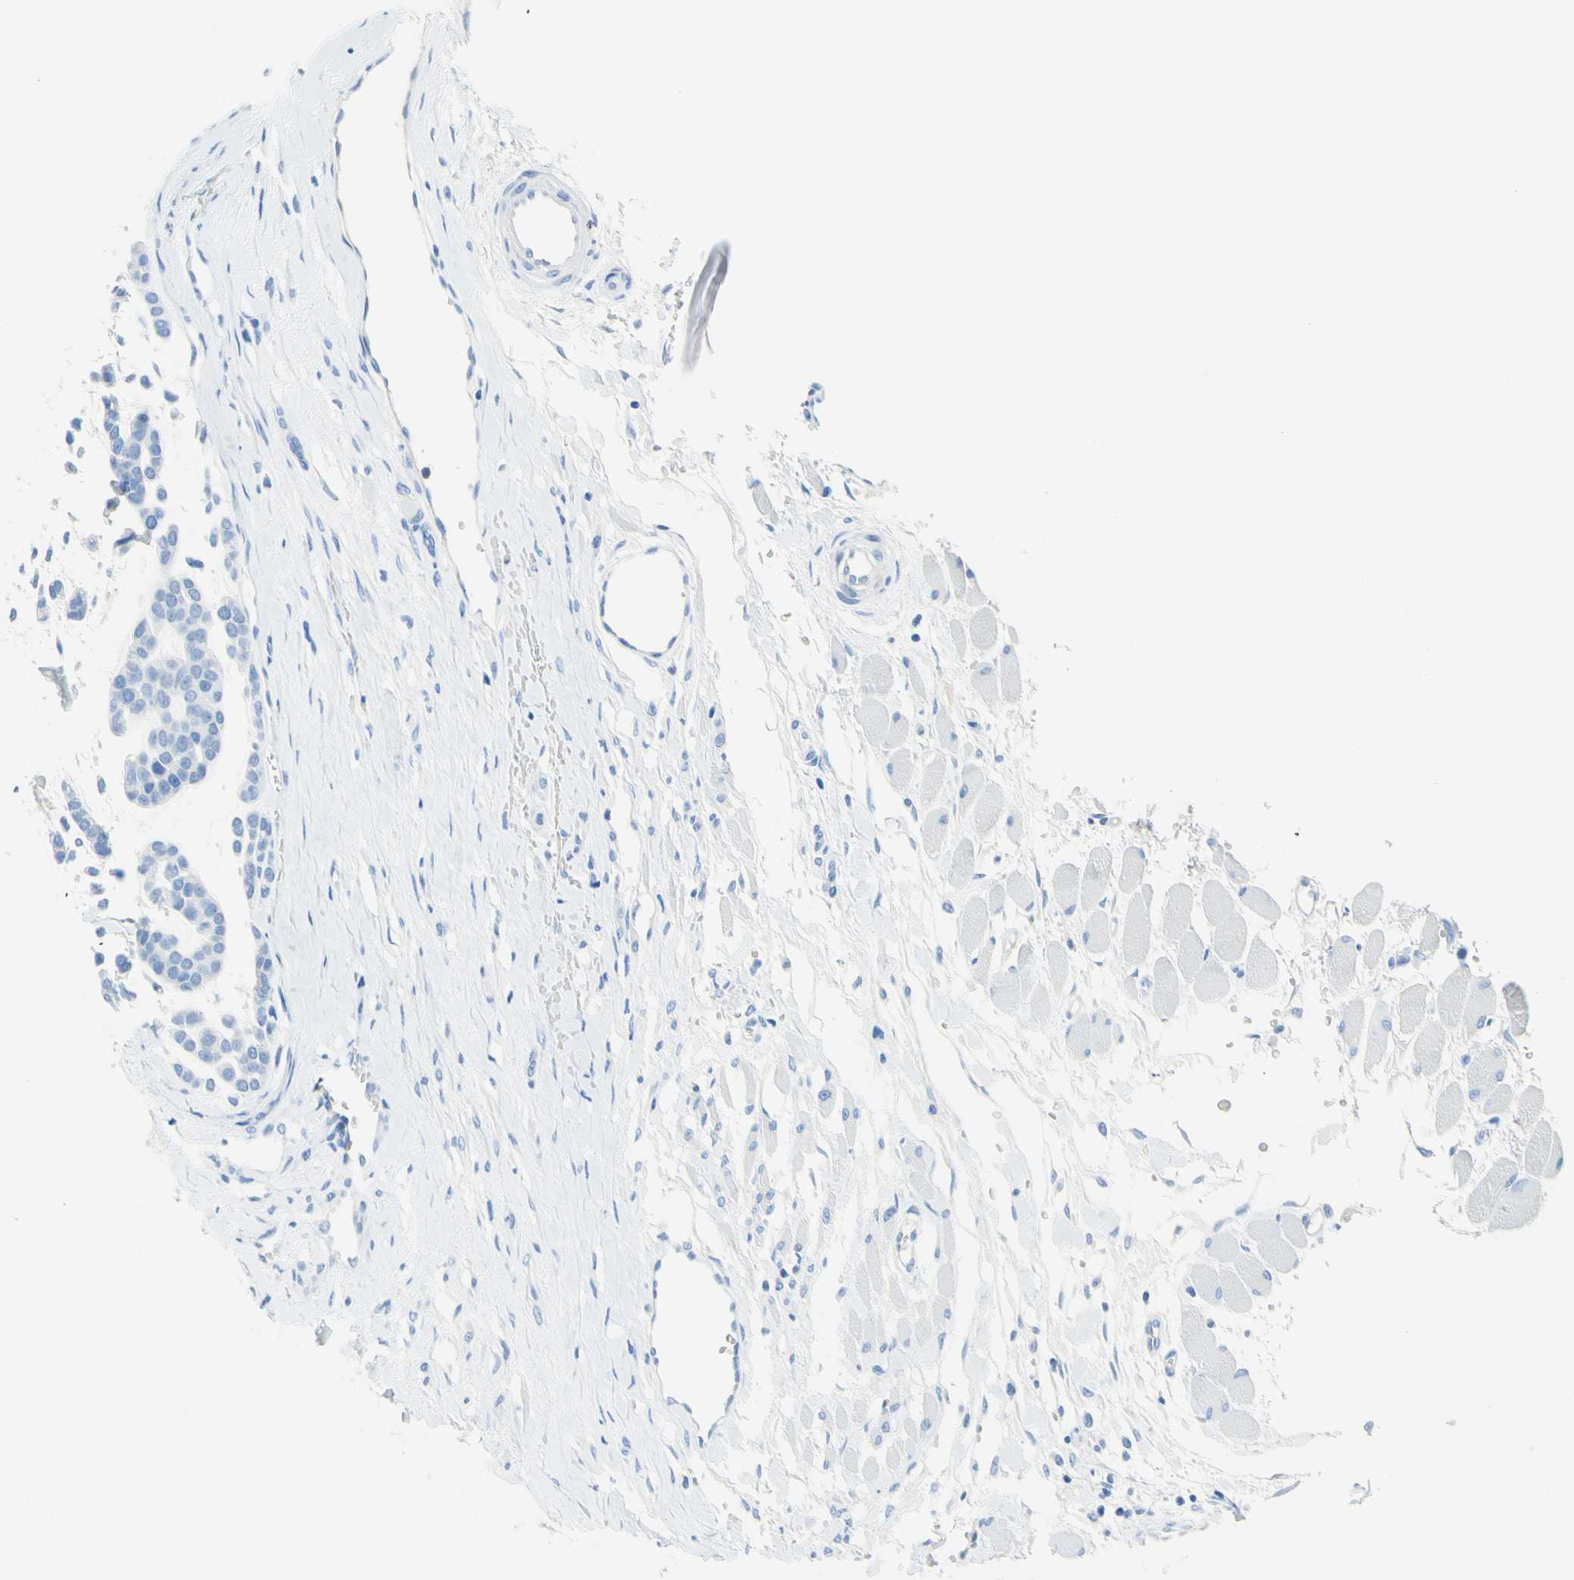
{"staining": {"intensity": "negative", "quantity": "none", "location": "none"}, "tissue": "head and neck cancer", "cell_type": "Tumor cells", "image_type": "cancer", "snomed": [{"axis": "morphology", "description": "Adenocarcinoma, NOS"}, {"axis": "morphology", "description": "Adenoma, NOS"}, {"axis": "topography", "description": "Head-Neck"}], "caption": "This is an immunohistochemistry (IHC) micrograph of head and neck adenoma. There is no positivity in tumor cells.", "gene": "IL6ST", "patient": {"sex": "female", "age": 55}}